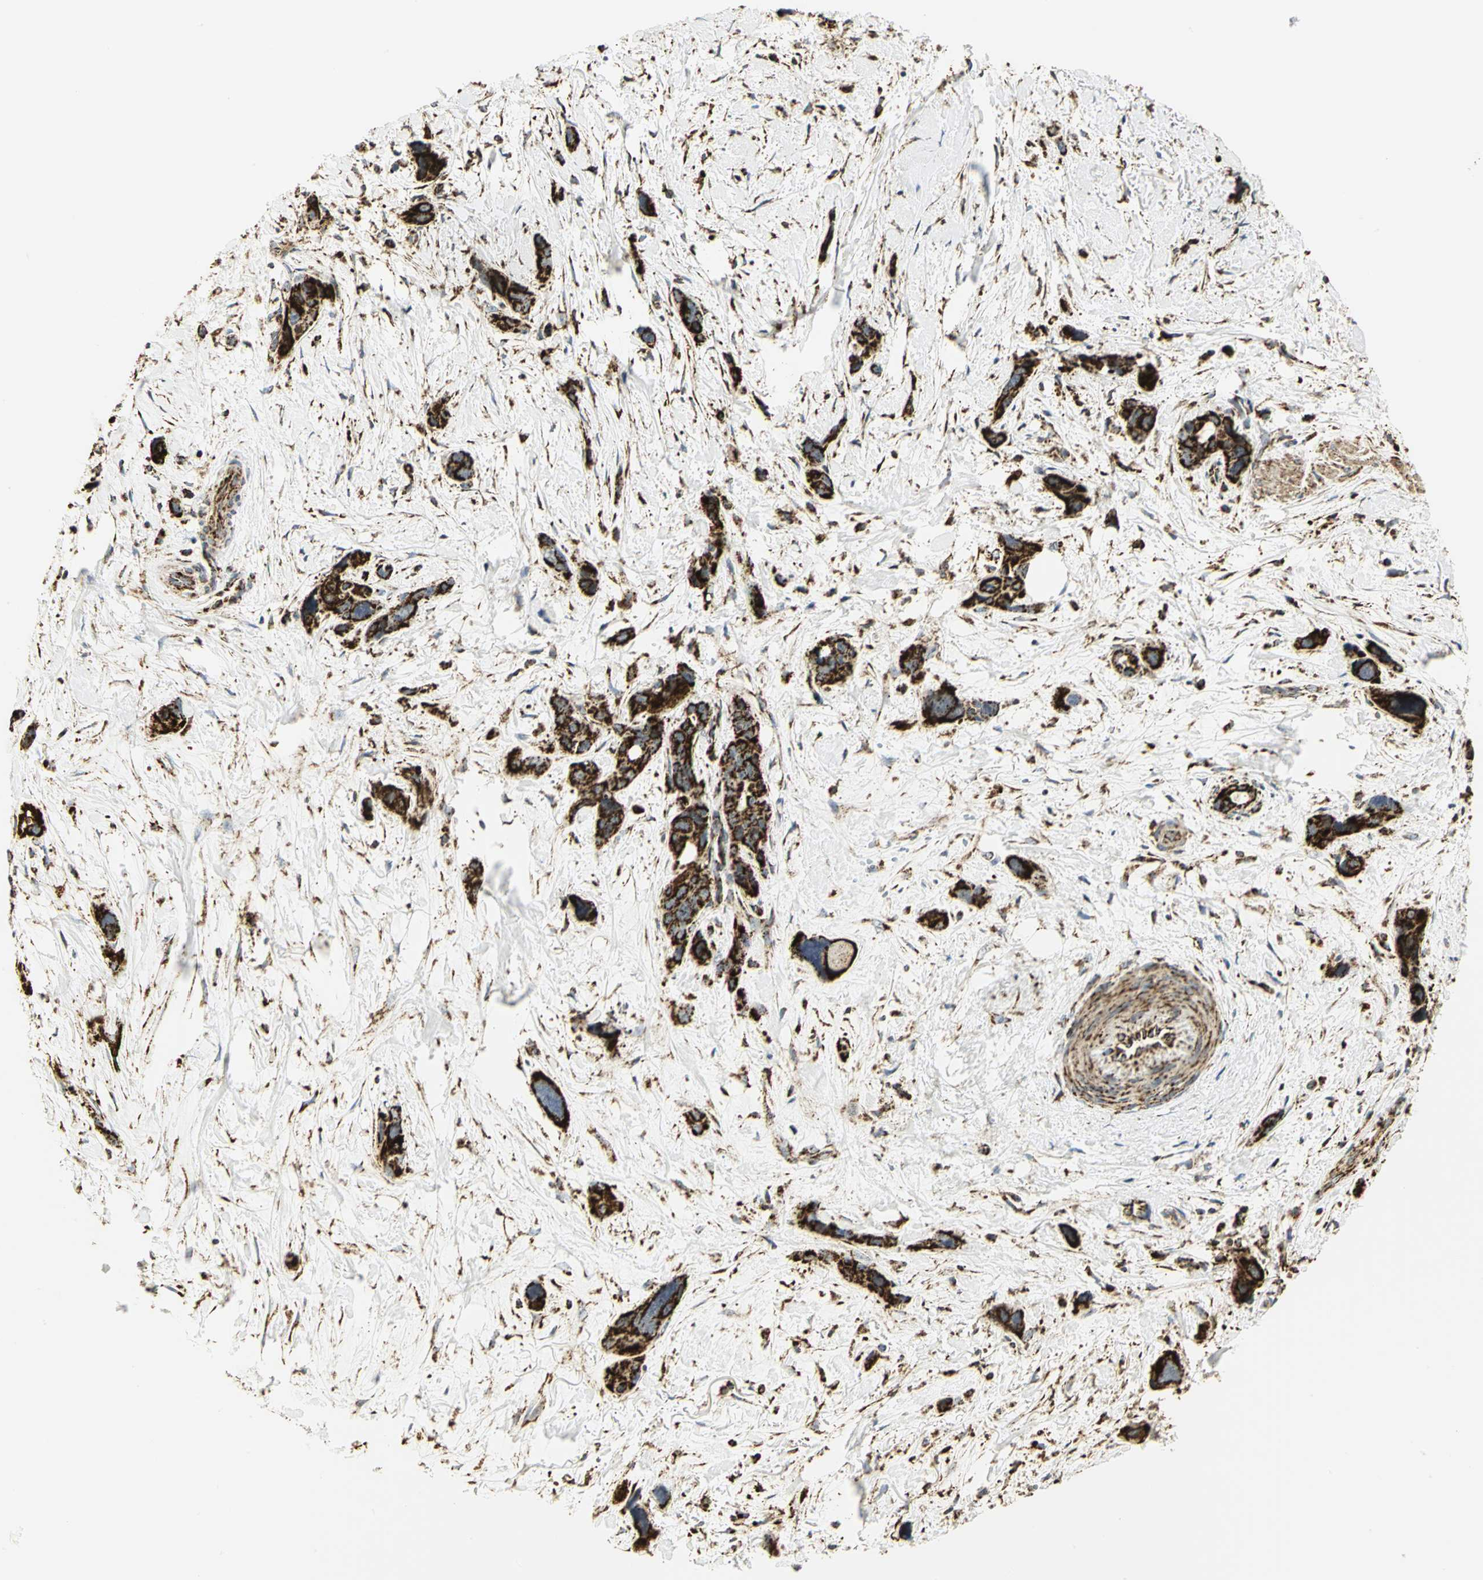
{"staining": {"intensity": "strong", "quantity": ">75%", "location": "cytoplasmic/membranous"}, "tissue": "pancreatic cancer", "cell_type": "Tumor cells", "image_type": "cancer", "snomed": [{"axis": "morphology", "description": "Adenocarcinoma, NOS"}, {"axis": "topography", "description": "Pancreas"}], "caption": "IHC of pancreatic cancer reveals high levels of strong cytoplasmic/membranous positivity in about >75% of tumor cells. Using DAB (3,3'-diaminobenzidine) (brown) and hematoxylin (blue) stains, captured at high magnification using brightfield microscopy.", "gene": "VDAC1", "patient": {"sex": "male", "age": 46}}